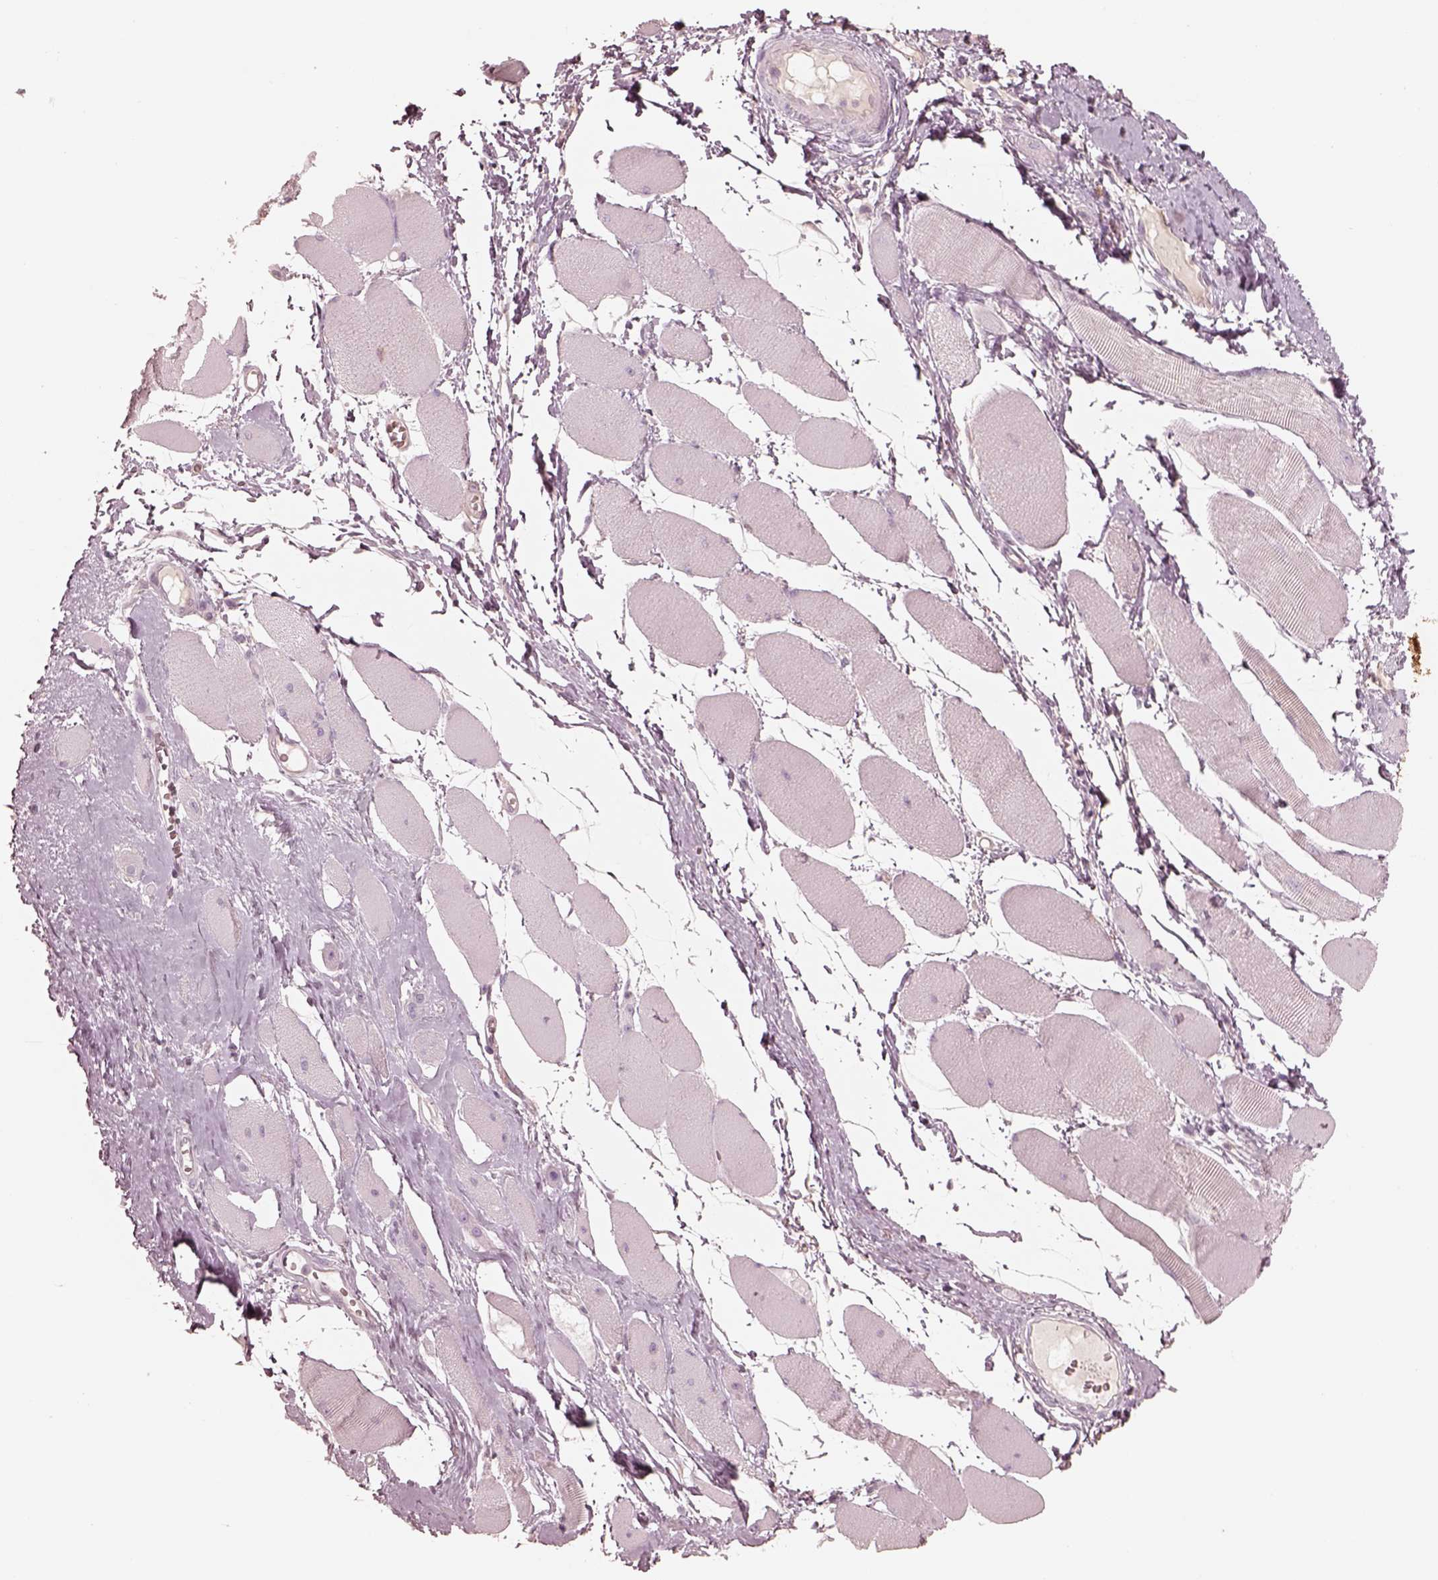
{"staining": {"intensity": "negative", "quantity": "none", "location": "none"}, "tissue": "skeletal muscle", "cell_type": "Myocytes", "image_type": "normal", "snomed": [{"axis": "morphology", "description": "Normal tissue, NOS"}, {"axis": "topography", "description": "Skeletal muscle"}], "caption": "High power microscopy histopathology image of an IHC photomicrograph of benign skeletal muscle, revealing no significant staining in myocytes.", "gene": "GPRIN1", "patient": {"sex": "female", "age": 75}}